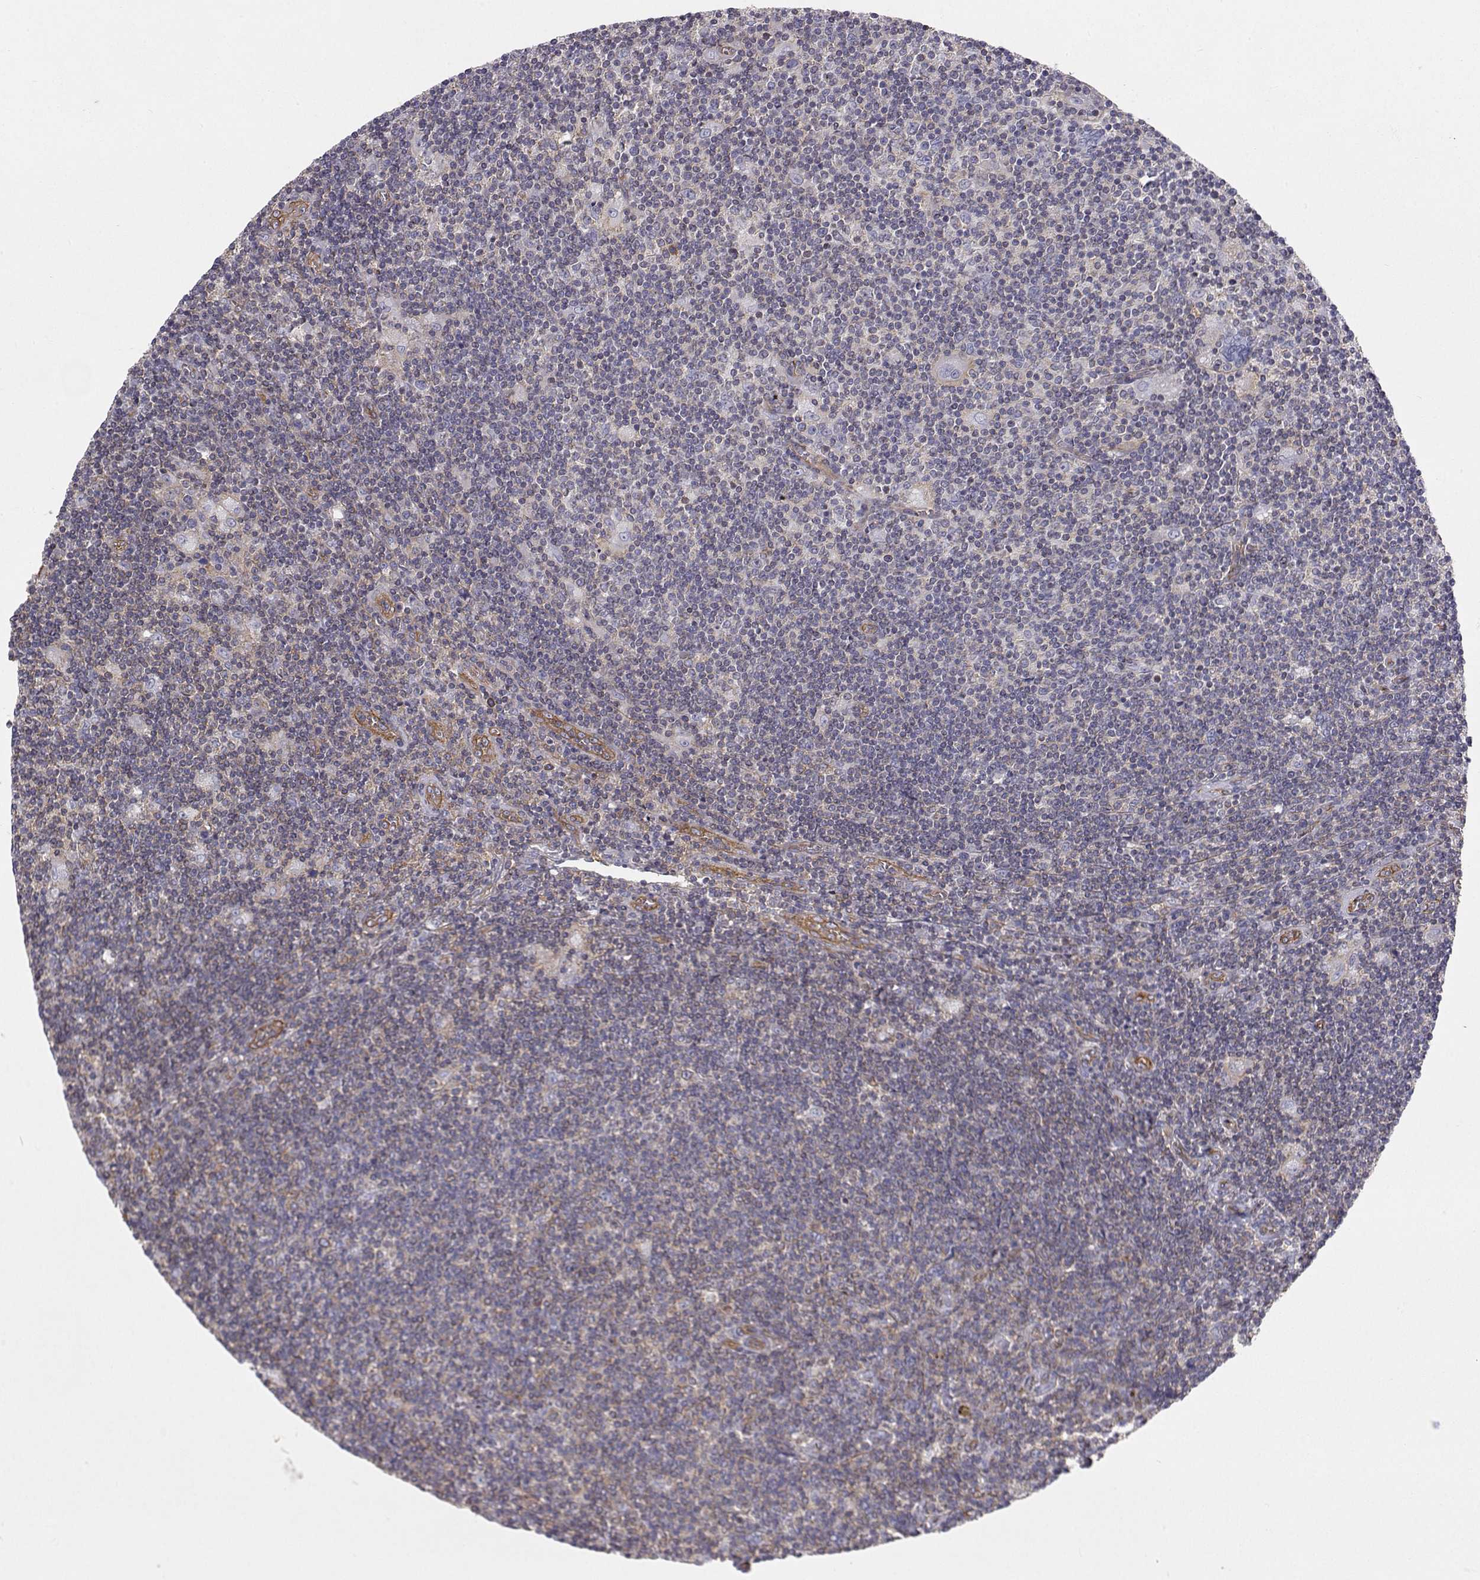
{"staining": {"intensity": "negative", "quantity": "none", "location": "none"}, "tissue": "lymphoma", "cell_type": "Tumor cells", "image_type": "cancer", "snomed": [{"axis": "morphology", "description": "Hodgkin's disease, NOS"}, {"axis": "topography", "description": "Lymph node"}], "caption": "IHC of lymphoma exhibits no expression in tumor cells.", "gene": "MYH9", "patient": {"sex": "male", "age": 40}}